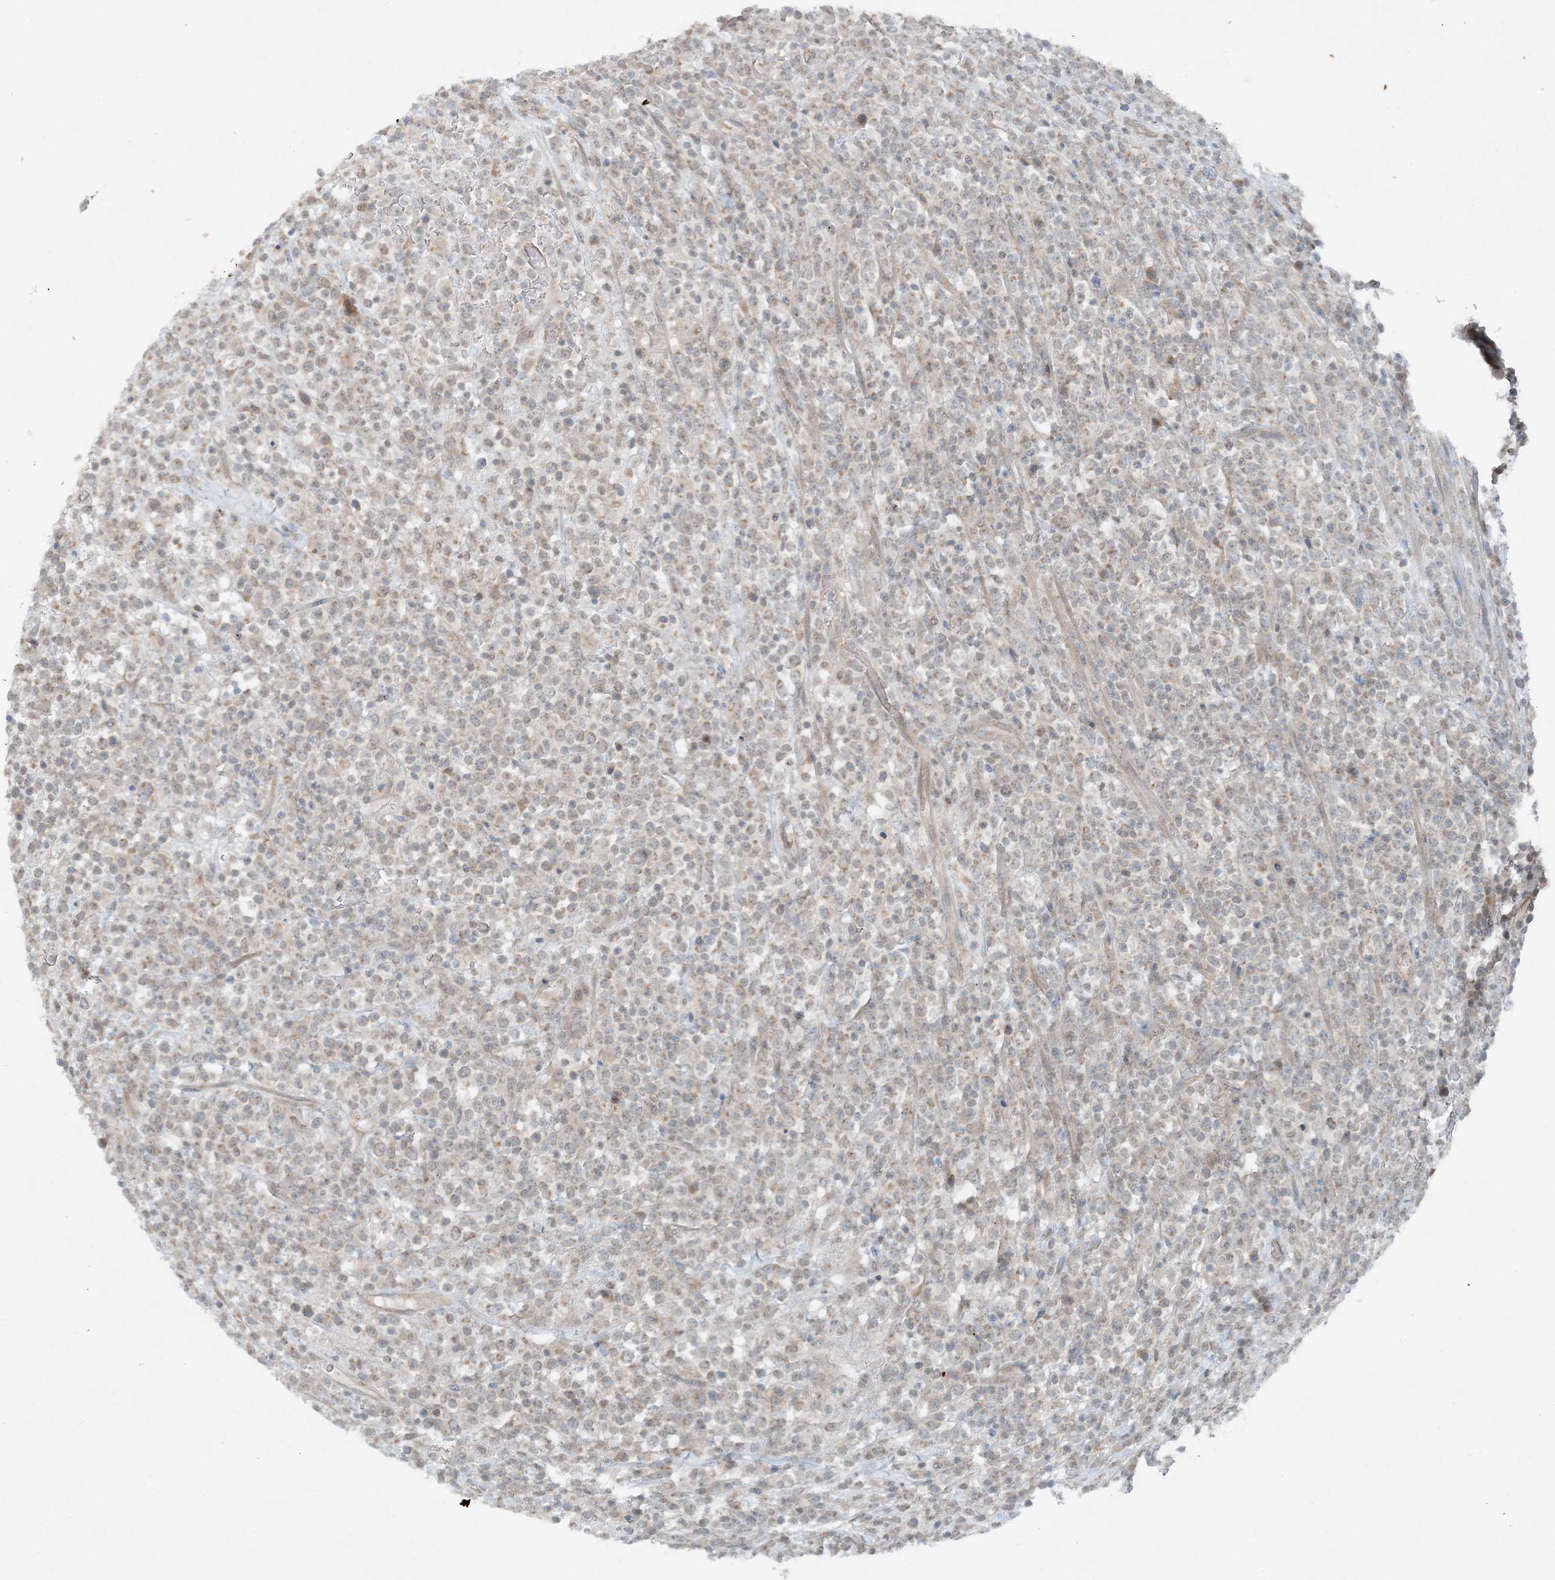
{"staining": {"intensity": "weak", "quantity": "25%-75%", "location": "cytoplasmic/membranous"}, "tissue": "lymphoma", "cell_type": "Tumor cells", "image_type": "cancer", "snomed": [{"axis": "morphology", "description": "Malignant lymphoma, non-Hodgkin's type, High grade"}, {"axis": "topography", "description": "Colon"}], "caption": "Malignant lymphoma, non-Hodgkin's type (high-grade) was stained to show a protein in brown. There is low levels of weak cytoplasmic/membranous staining in about 25%-75% of tumor cells.", "gene": "MITD1", "patient": {"sex": "female", "age": 53}}